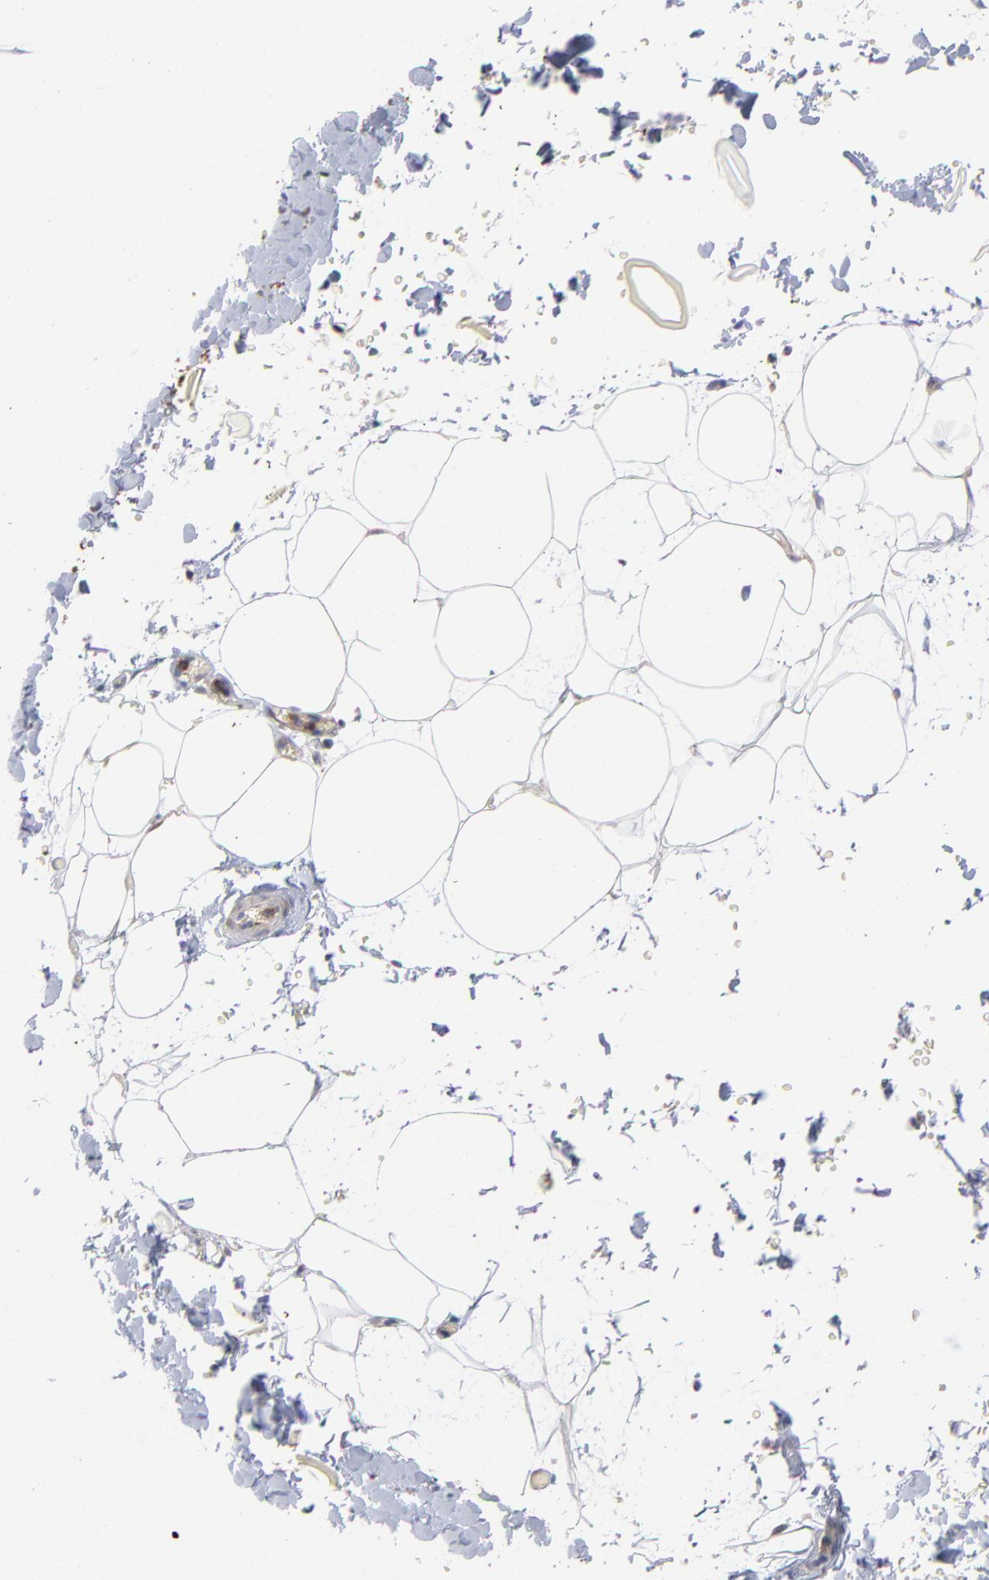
{"staining": {"intensity": "weak", "quantity": "<25%", "location": "cytoplasmic/membranous"}, "tissue": "adipose tissue", "cell_type": "Adipocytes", "image_type": "normal", "snomed": [{"axis": "morphology", "description": "Normal tissue, NOS"}, {"axis": "topography", "description": "Soft tissue"}], "caption": "This micrograph is of normal adipose tissue stained with immunohistochemistry to label a protein in brown with the nuclei are counter-stained blue. There is no expression in adipocytes. The staining is performed using DAB (3,3'-diaminobenzidine) brown chromogen with nuclei counter-stained in using hematoxylin.", "gene": "NFKBIA", "patient": {"sex": "male", "age": 72}}